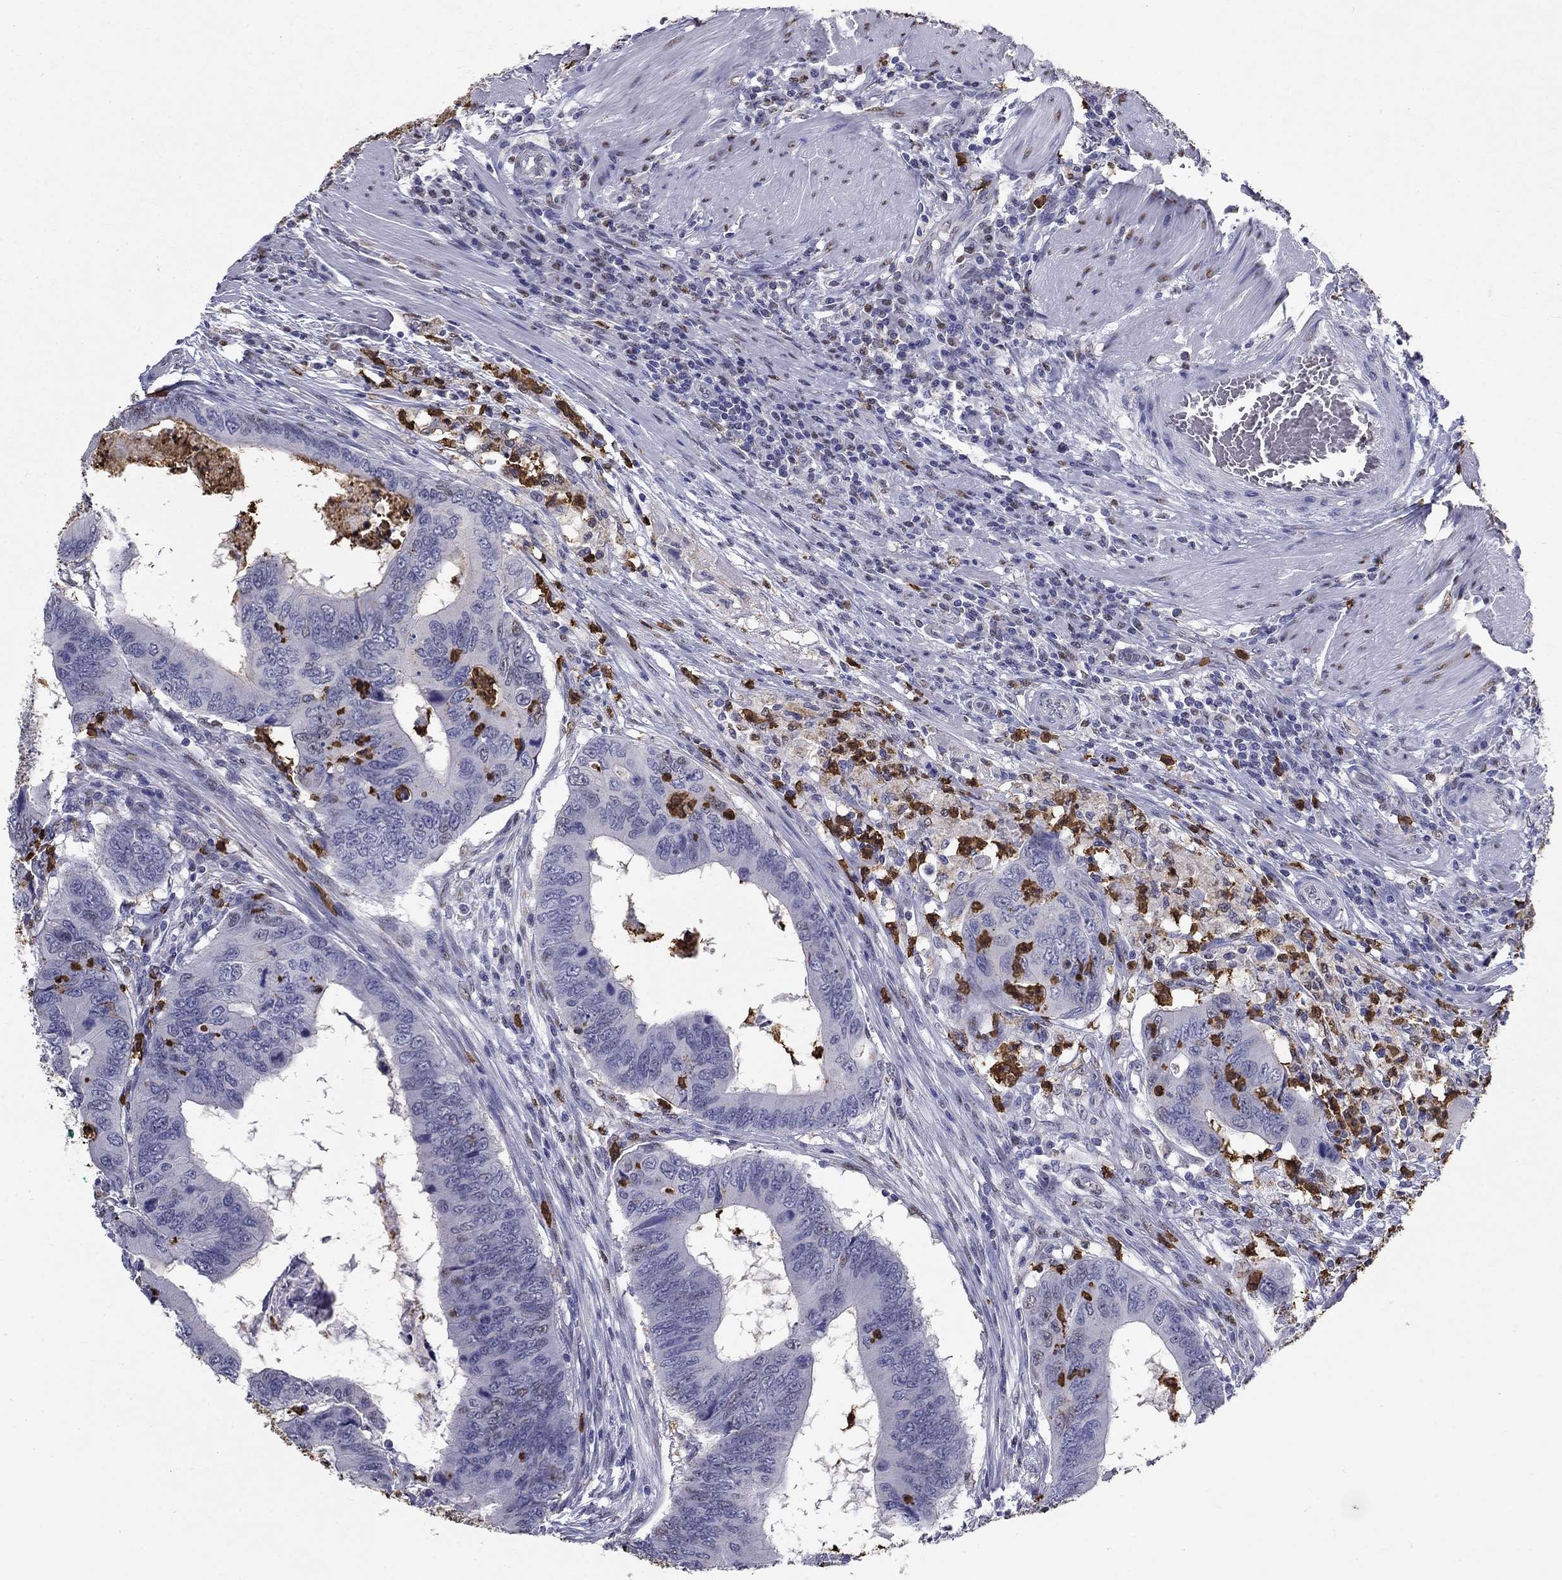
{"staining": {"intensity": "negative", "quantity": "none", "location": "none"}, "tissue": "colorectal cancer", "cell_type": "Tumor cells", "image_type": "cancer", "snomed": [{"axis": "morphology", "description": "Adenocarcinoma, NOS"}, {"axis": "topography", "description": "Colon"}], "caption": "This is a micrograph of IHC staining of colorectal cancer (adenocarcinoma), which shows no staining in tumor cells. The staining was performed using DAB to visualize the protein expression in brown, while the nuclei were stained in blue with hematoxylin (Magnification: 20x).", "gene": "IGSF8", "patient": {"sex": "male", "age": 53}}